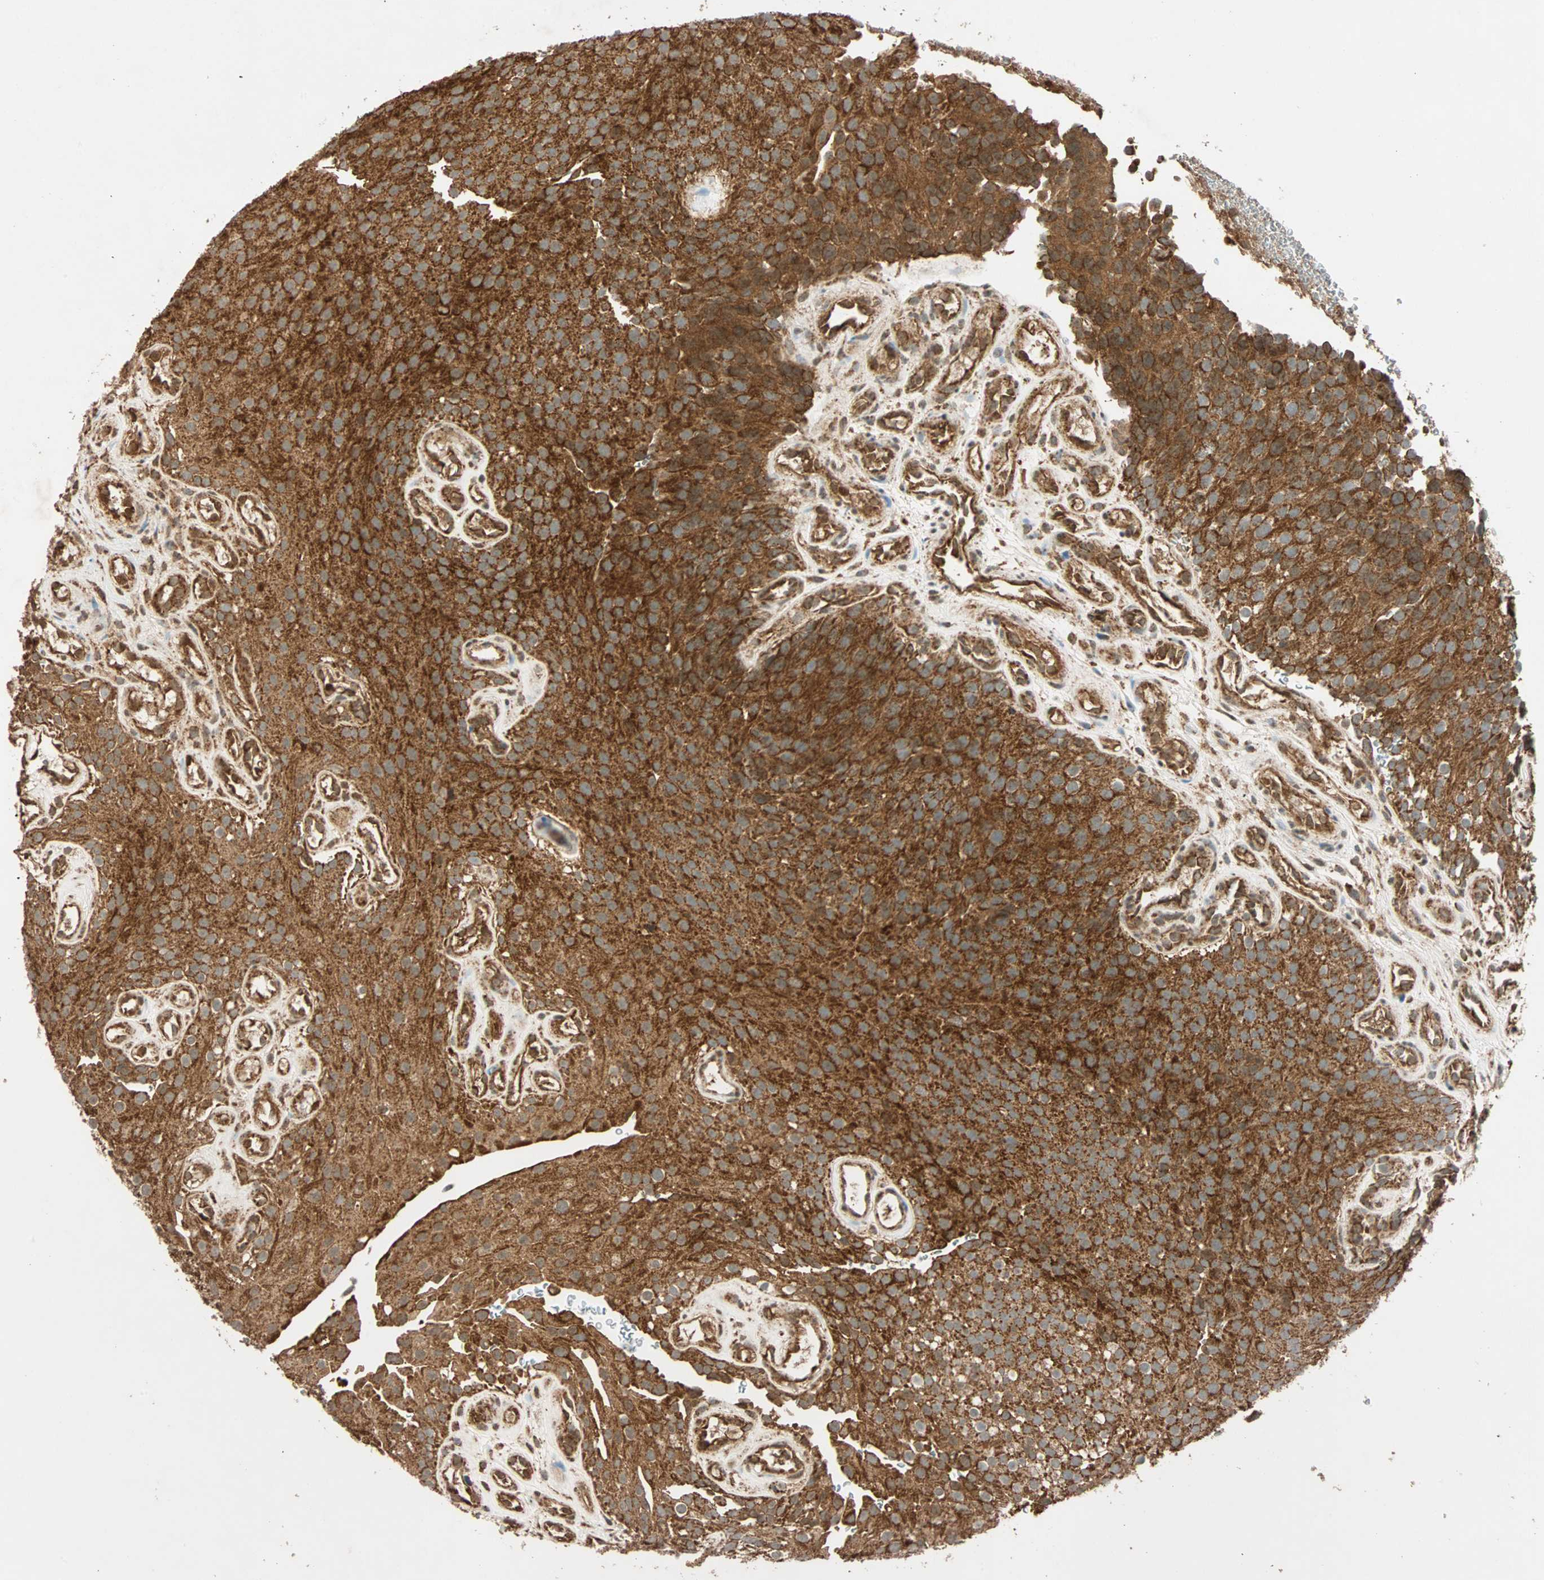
{"staining": {"intensity": "strong", "quantity": ">75%", "location": "cytoplasmic/membranous"}, "tissue": "urothelial cancer", "cell_type": "Tumor cells", "image_type": "cancer", "snomed": [{"axis": "morphology", "description": "Urothelial carcinoma, Low grade"}, {"axis": "topography", "description": "Urinary bladder"}], "caption": "This histopathology image reveals IHC staining of human urothelial cancer, with high strong cytoplasmic/membranous positivity in about >75% of tumor cells.", "gene": "MAPK1", "patient": {"sex": "male", "age": 78}}